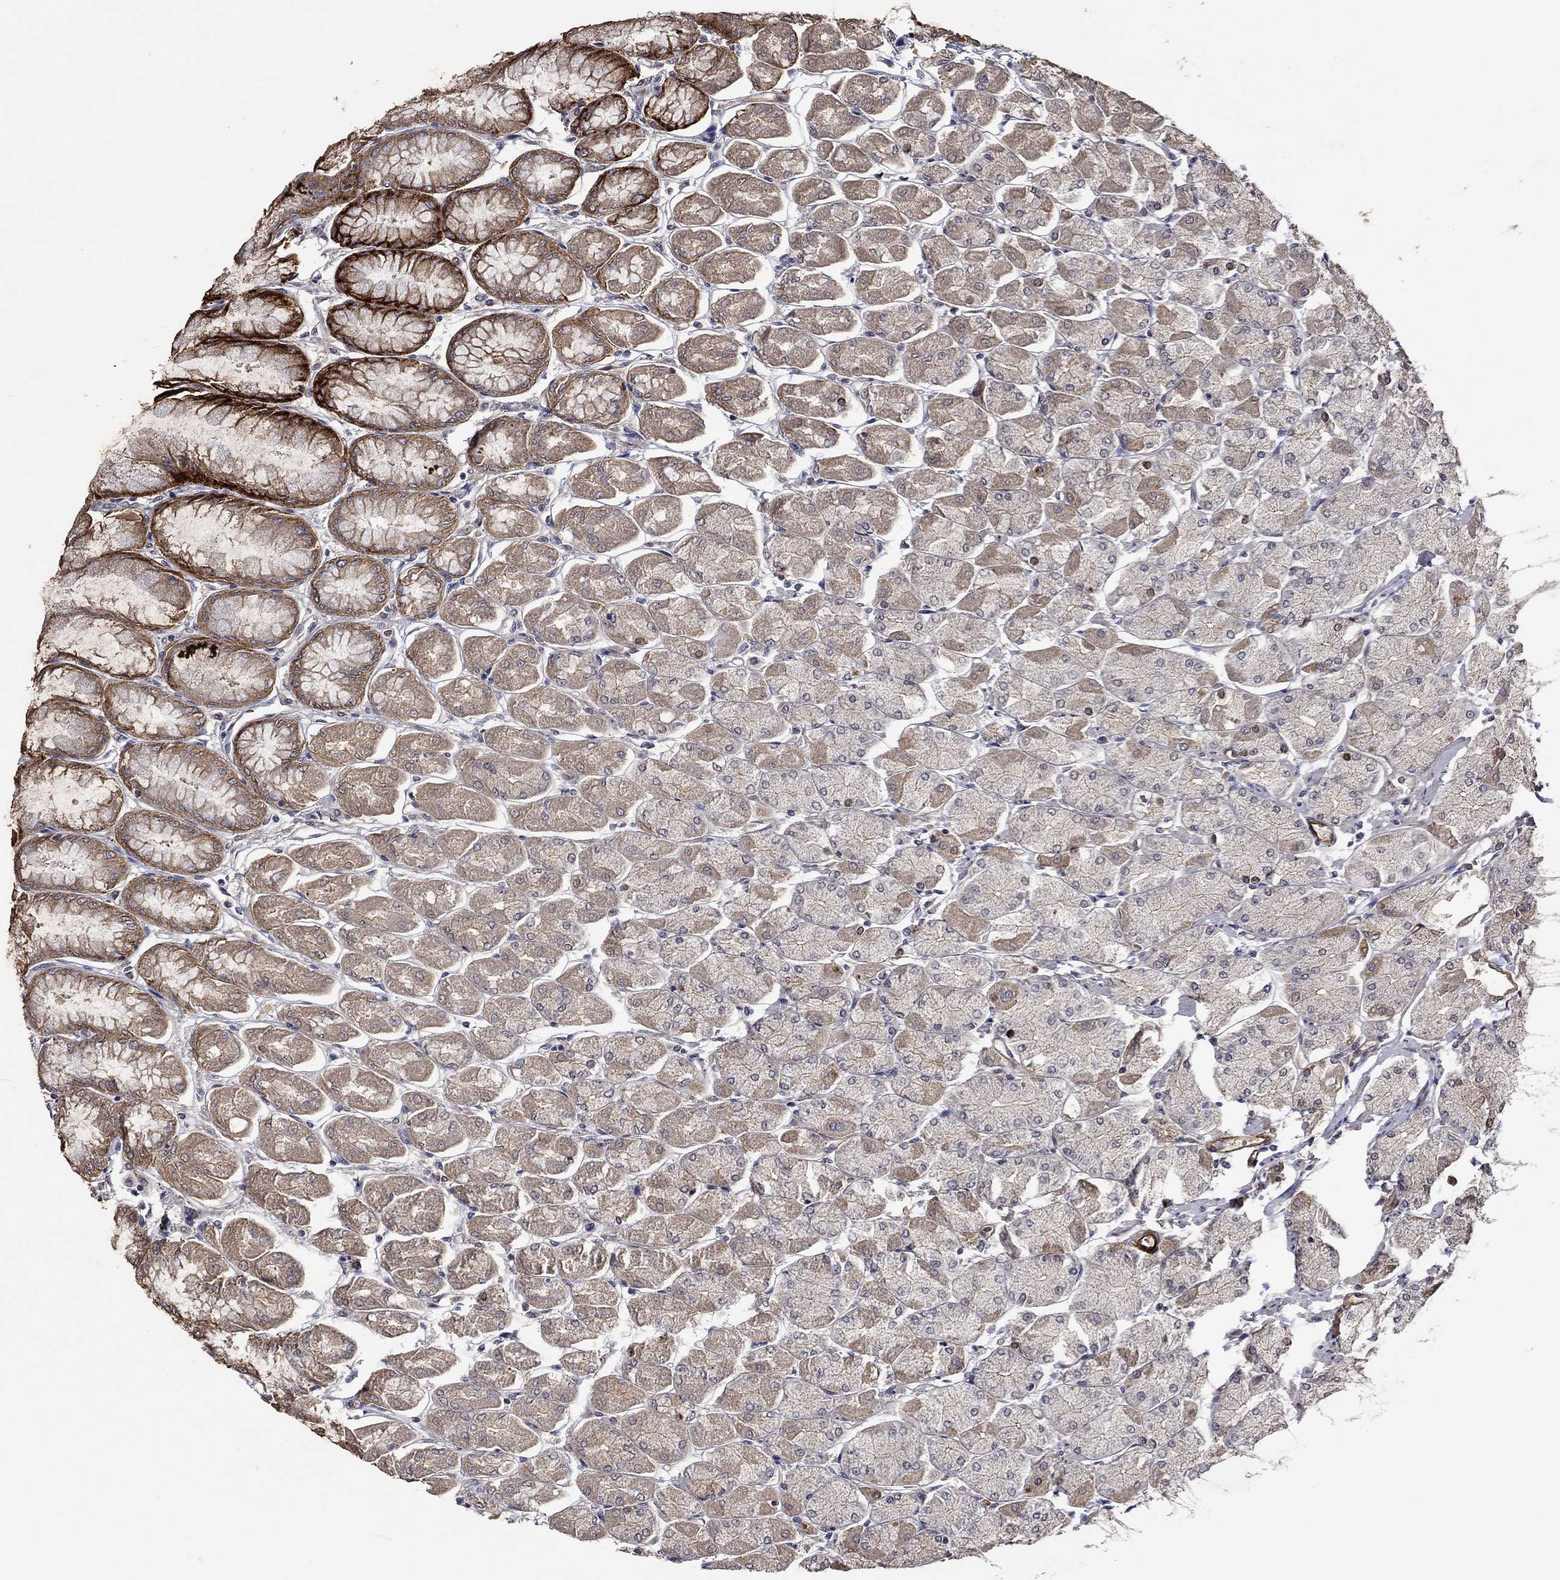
{"staining": {"intensity": "strong", "quantity": "<25%", "location": "cytoplasmic/membranous"}, "tissue": "stomach", "cell_type": "Glandular cells", "image_type": "normal", "snomed": [{"axis": "morphology", "description": "Normal tissue, NOS"}, {"axis": "topography", "description": "Stomach, upper"}], "caption": "Brown immunohistochemical staining in benign stomach shows strong cytoplasmic/membranous staining in about <25% of glandular cells.", "gene": "DDX3Y", "patient": {"sex": "male", "age": 60}}